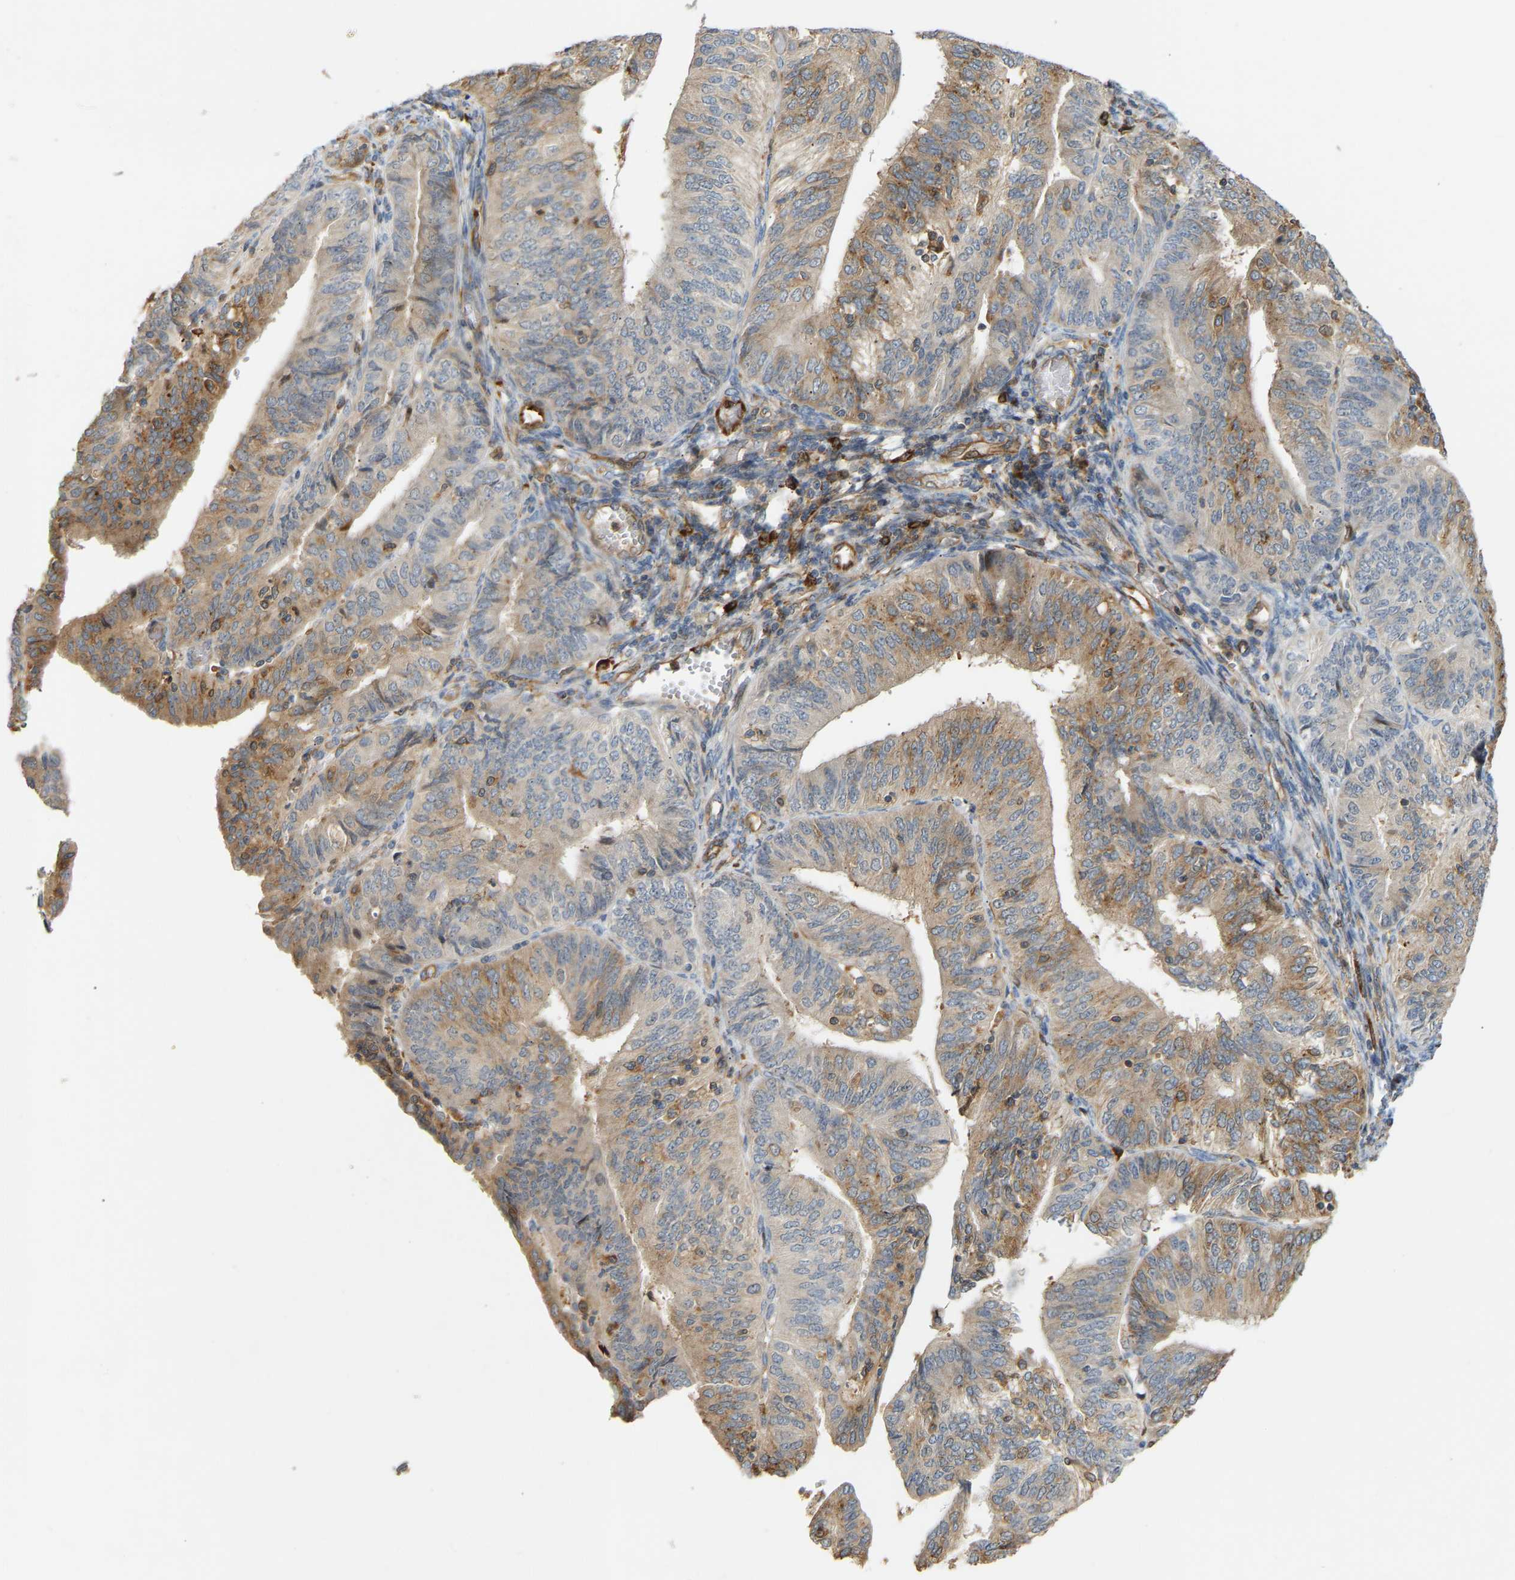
{"staining": {"intensity": "moderate", "quantity": "25%-75%", "location": "cytoplasmic/membranous"}, "tissue": "endometrial cancer", "cell_type": "Tumor cells", "image_type": "cancer", "snomed": [{"axis": "morphology", "description": "Adenocarcinoma, NOS"}, {"axis": "topography", "description": "Endometrium"}], "caption": "Protein expression analysis of human endometrial adenocarcinoma reveals moderate cytoplasmic/membranous positivity in about 25%-75% of tumor cells. (Stains: DAB (3,3'-diaminobenzidine) in brown, nuclei in blue, Microscopy: brightfield microscopy at high magnification).", "gene": "PLCG2", "patient": {"sex": "female", "age": 58}}